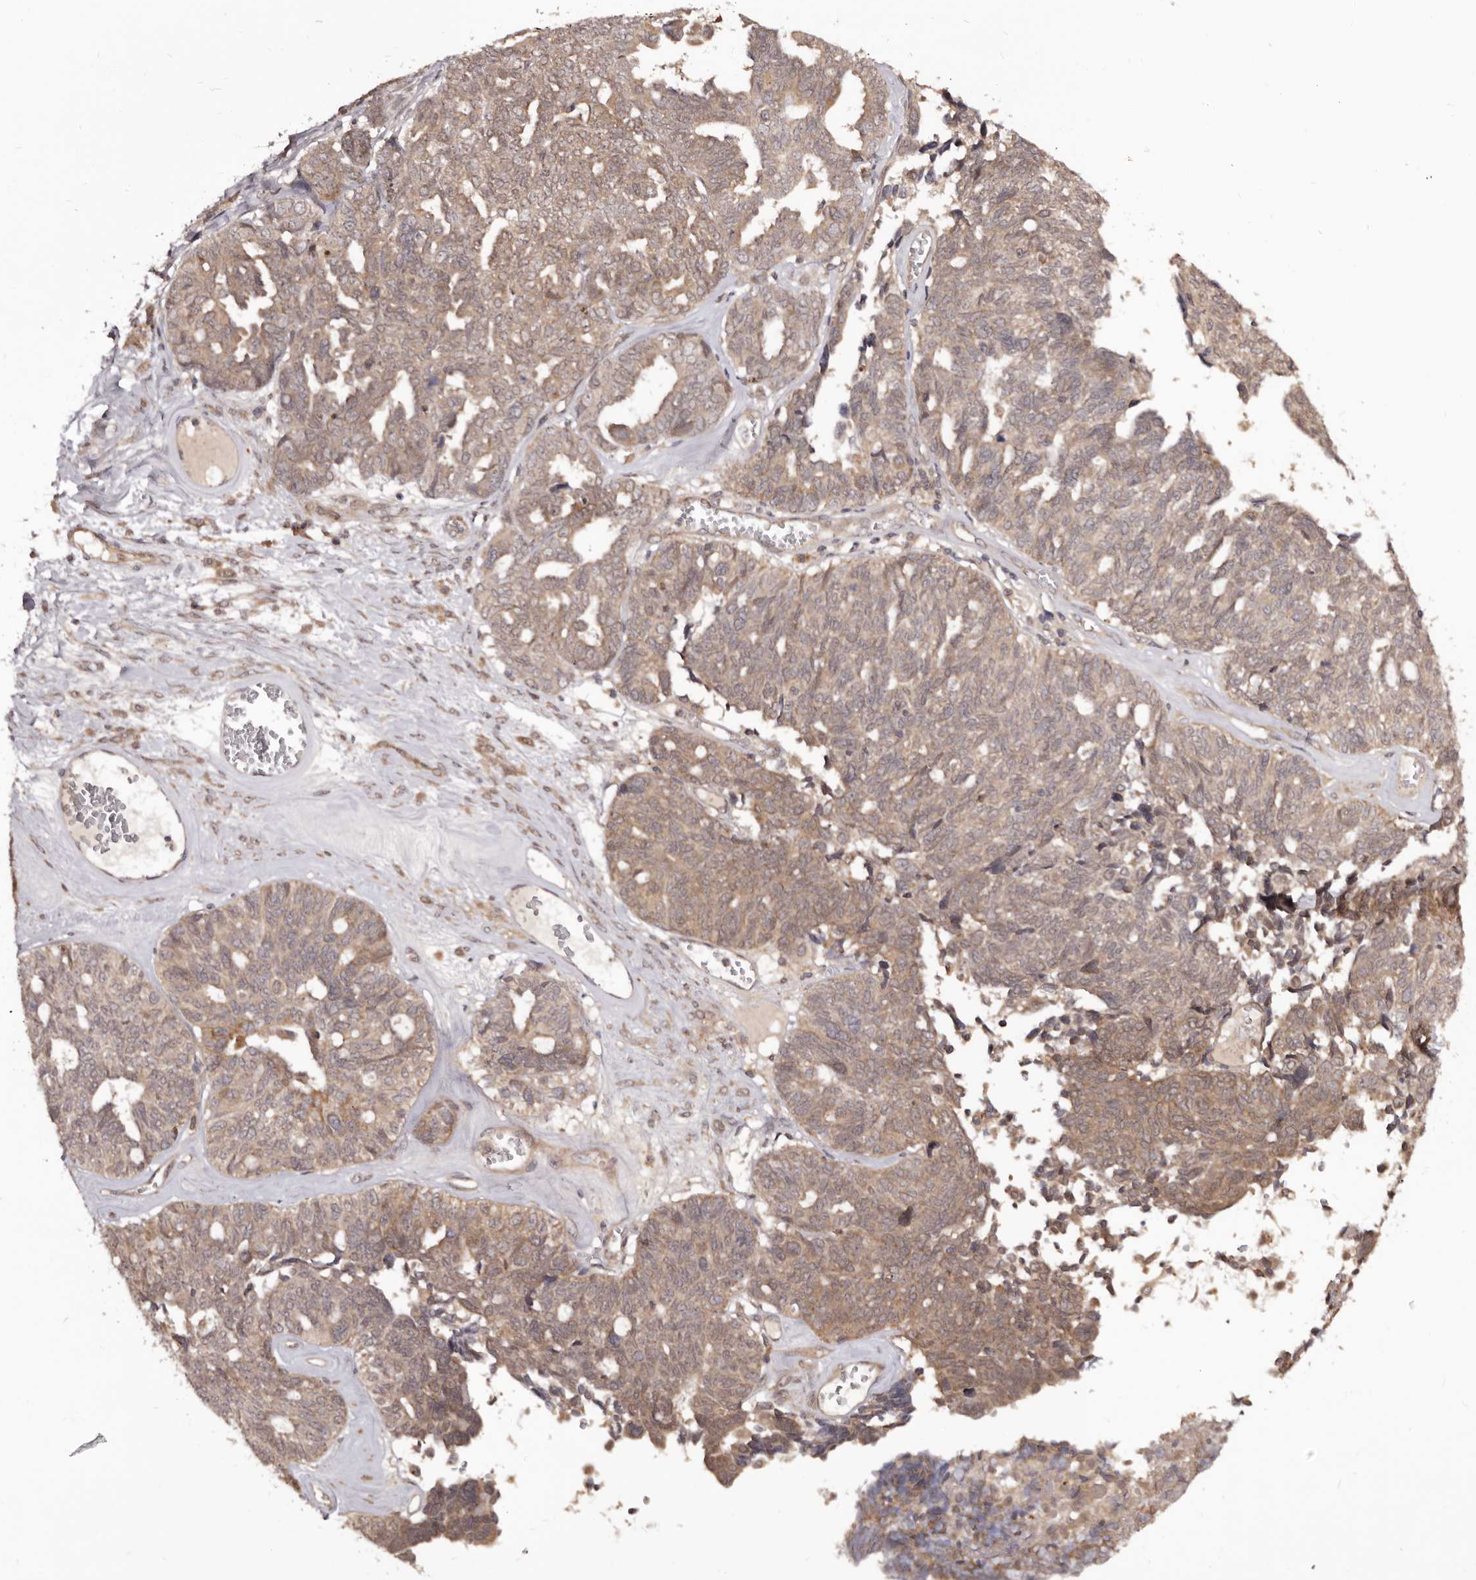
{"staining": {"intensity": "weak", "quantity": ">75%", "location": "cytoplasmic/membranous"}, "tissue": "ovarian cancer", "cell_type": "Tumor cells", "image_type": "cancer", "snomed": [{"axis": "morphology", "description": "Cystadenocarcinoma, serous, NOS"}, {"axis": "topography", "description": "Ovary"}], "caption": "Ovarian cancer (serous cystadenocarcinoma) stained for a protein exhibits weak cytoplasmic/membranous positivity in tumor cells.", "gene": "MDP1", "patient": {"sex": "female", "age": 79}}